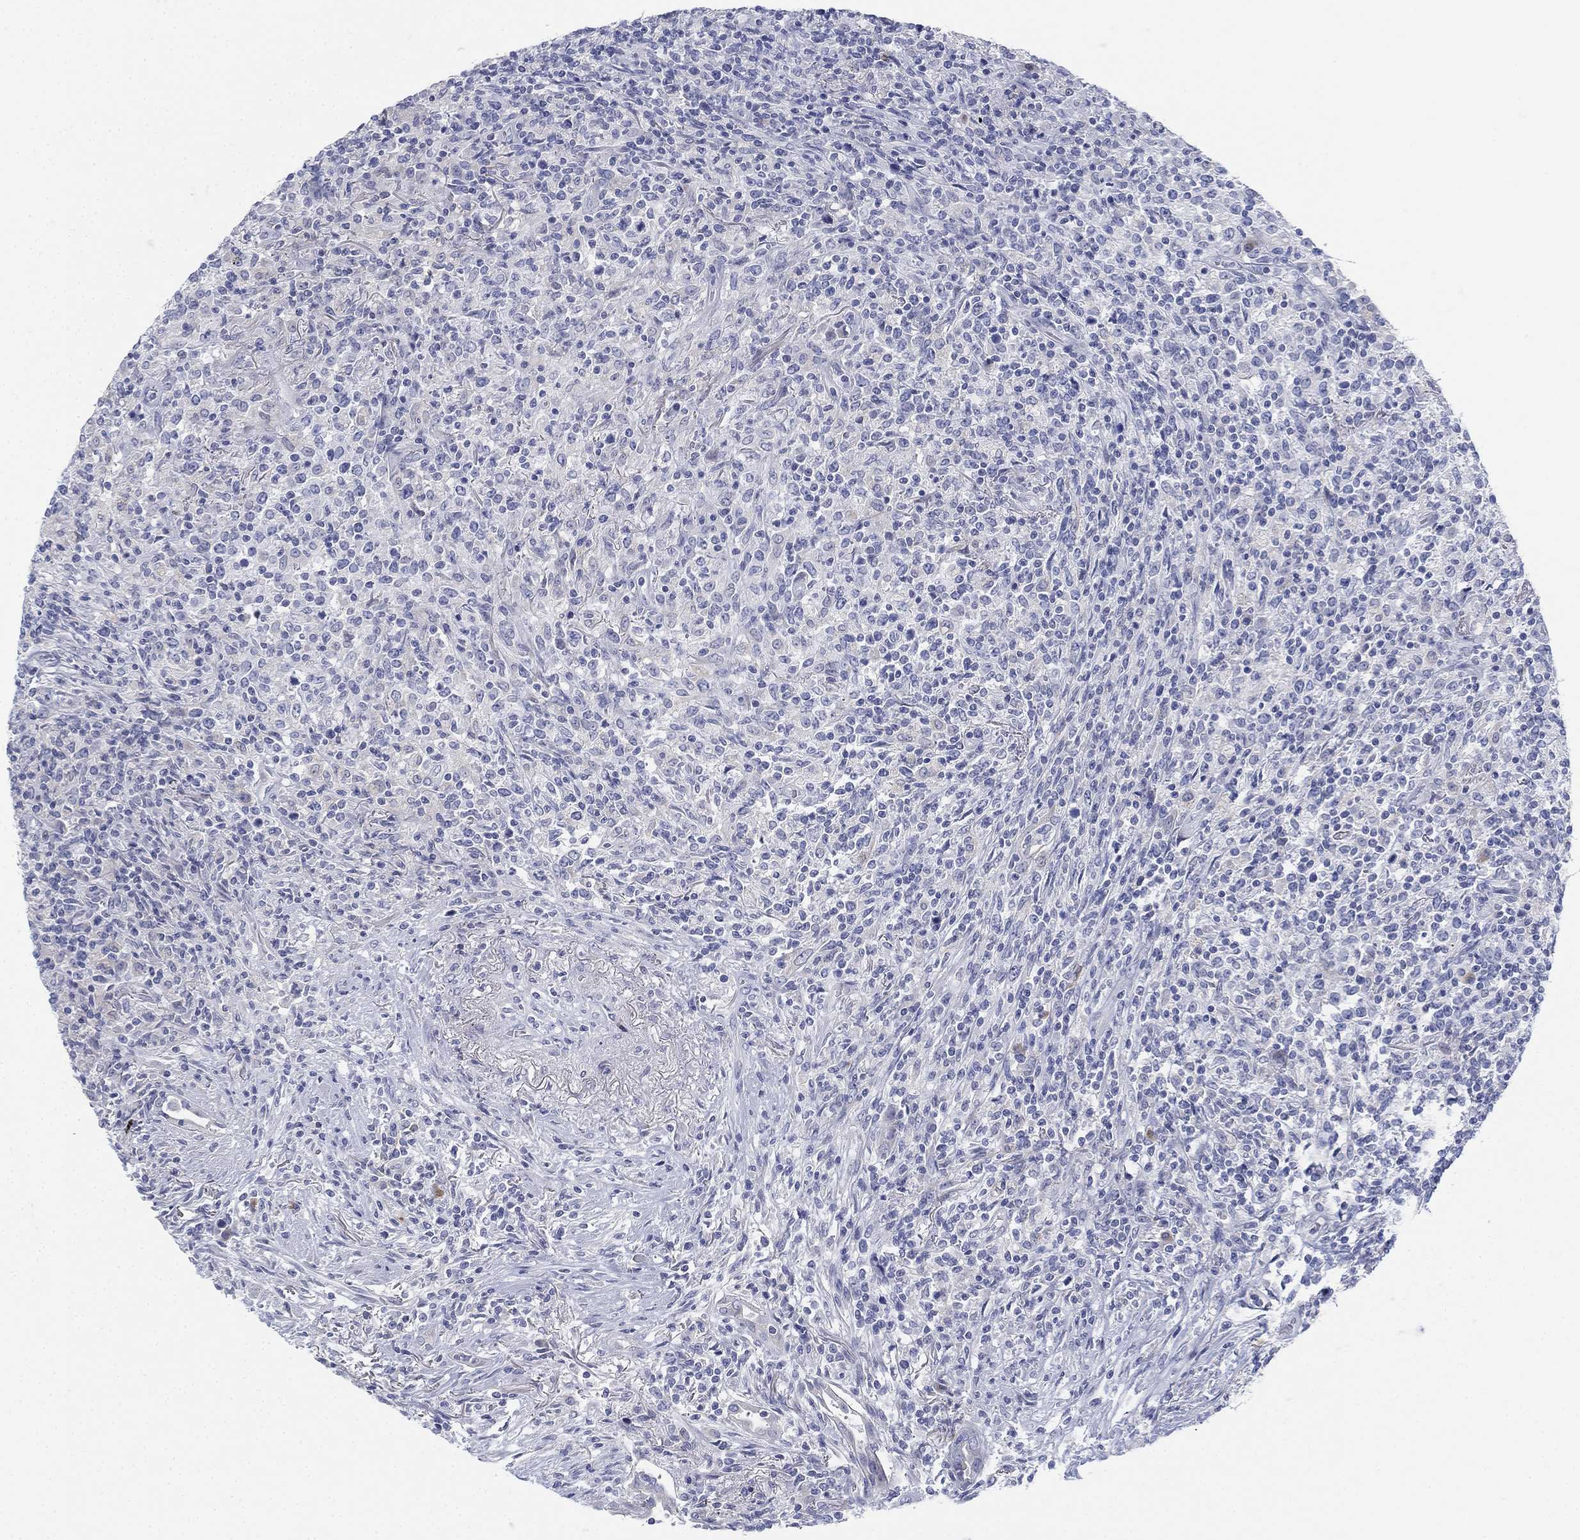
{"staining": {"intensity": "negative", "quantity": "none", "location": "none"}, "tissue": "lymphoma", "cell_type": "Tumor cells", "image_type": "cancer", "snomed": [{"axis": "morphology", "description": "Malignant lymphoma, non-Hodgkin's type, High grade"}, {"axis": "topography", "description": "Lung"}], "caption": "Immunohistochemistry (IHC) image of neoplastic tissue: human high-grade malignant lymphoma, non-Hodgkin's type stained with DAB demonstrates no significant protein expression in tumor cells.", "gene": "GCNA", "patient": {"sex": "male", "age": 79}}